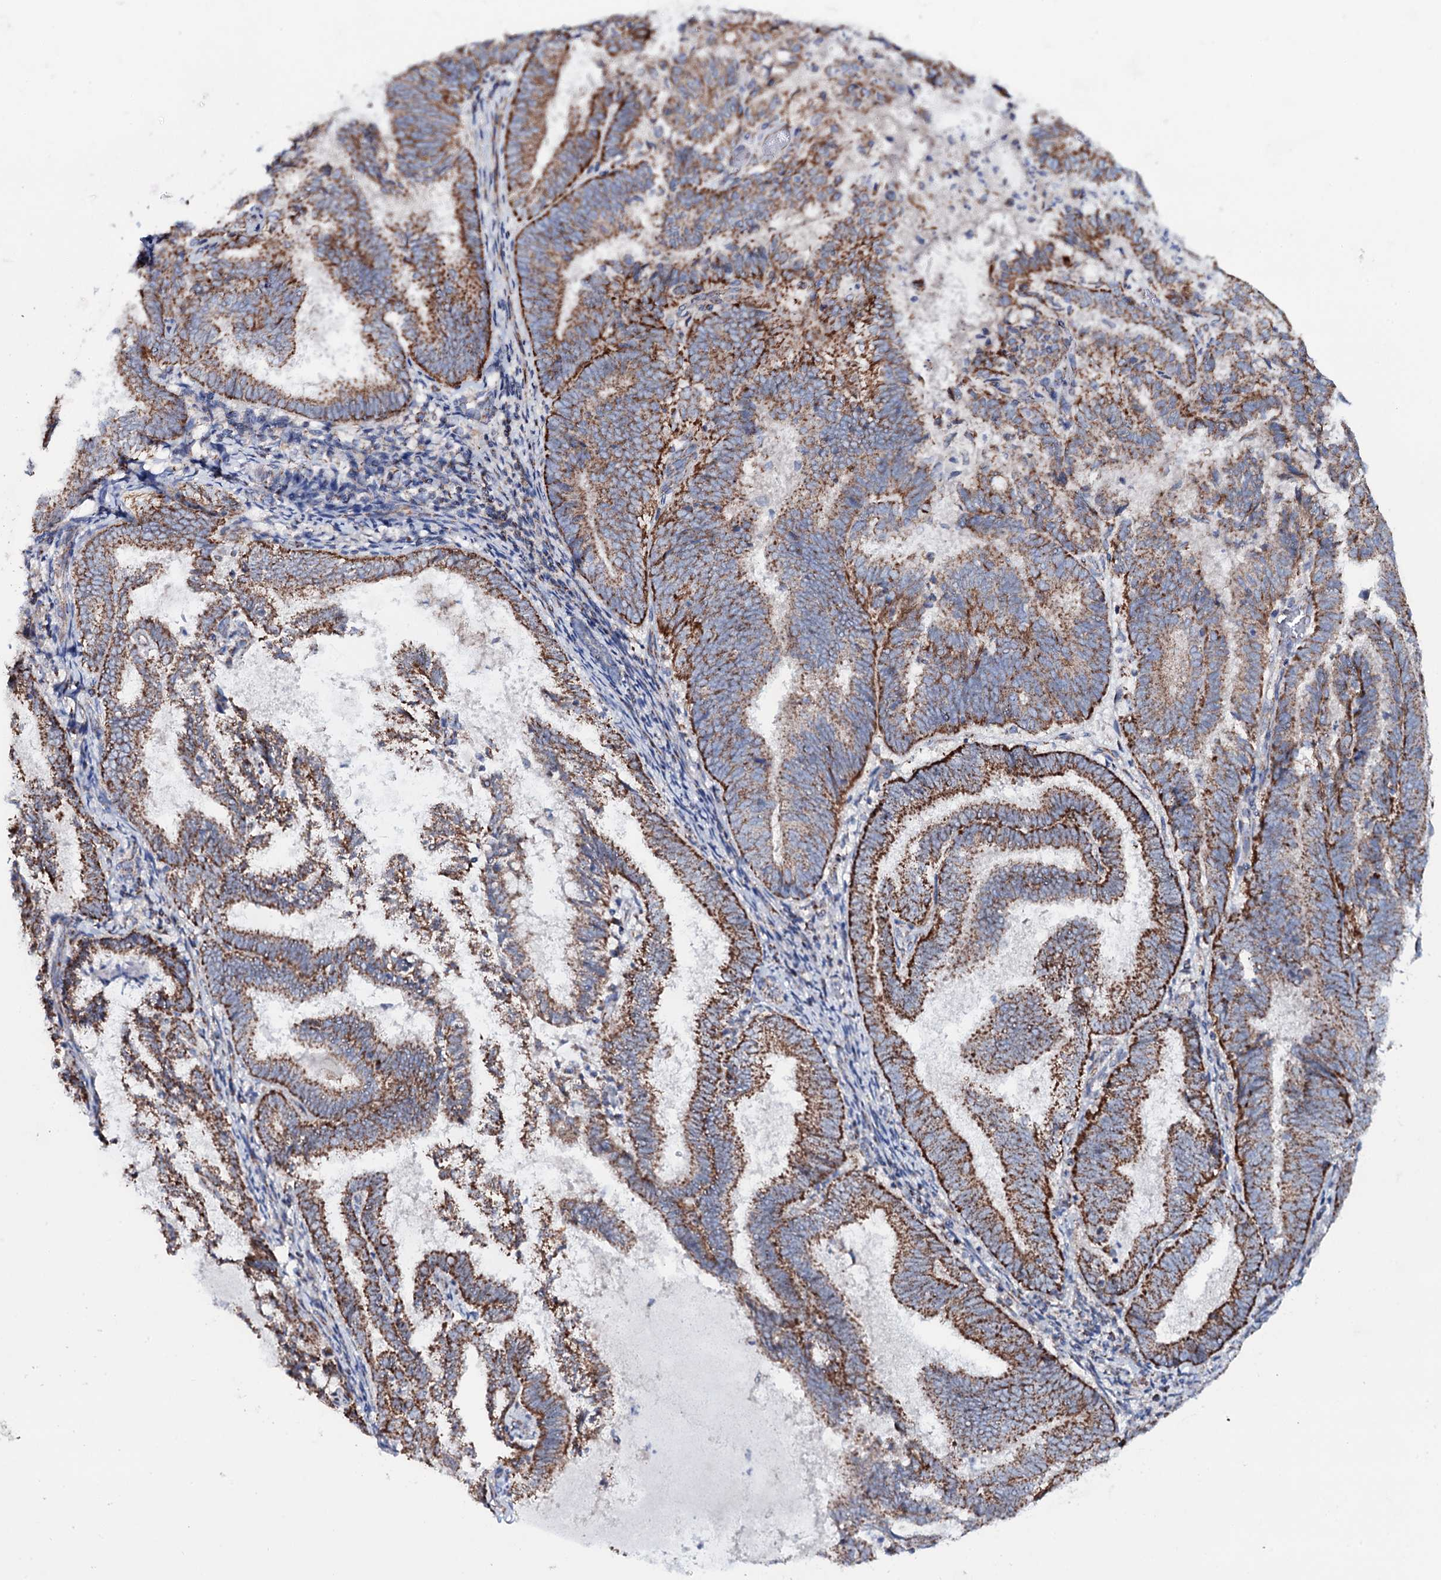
{"staining": {"intensity": "strong", "quantity": ">75%", "location": "cytoplasmic/membranous"}, "tissue": "endometrial cancer", "cell_type": "Tumor cells", "image_type": "cancer", "snomed": [{"axis": "morphology", "description": "Adenocarcinoma, NOS"}, {"axis": "topography", "description": "Endometrium"}], "caption": "Brown immunohistochemical staining in adenocarcinoma (endometrial) demonstrates strong cytoplasmic/membranous staining in about >75% of tumor cells. The staining is performed using DAB (3,3'-diaminobenzidine) brown chromogen to label protein expression. The nuclei are counter-stained blue using hematoxylin.", "gene": "MRPS35", "patient": {"sex": "female", "age": 80}}